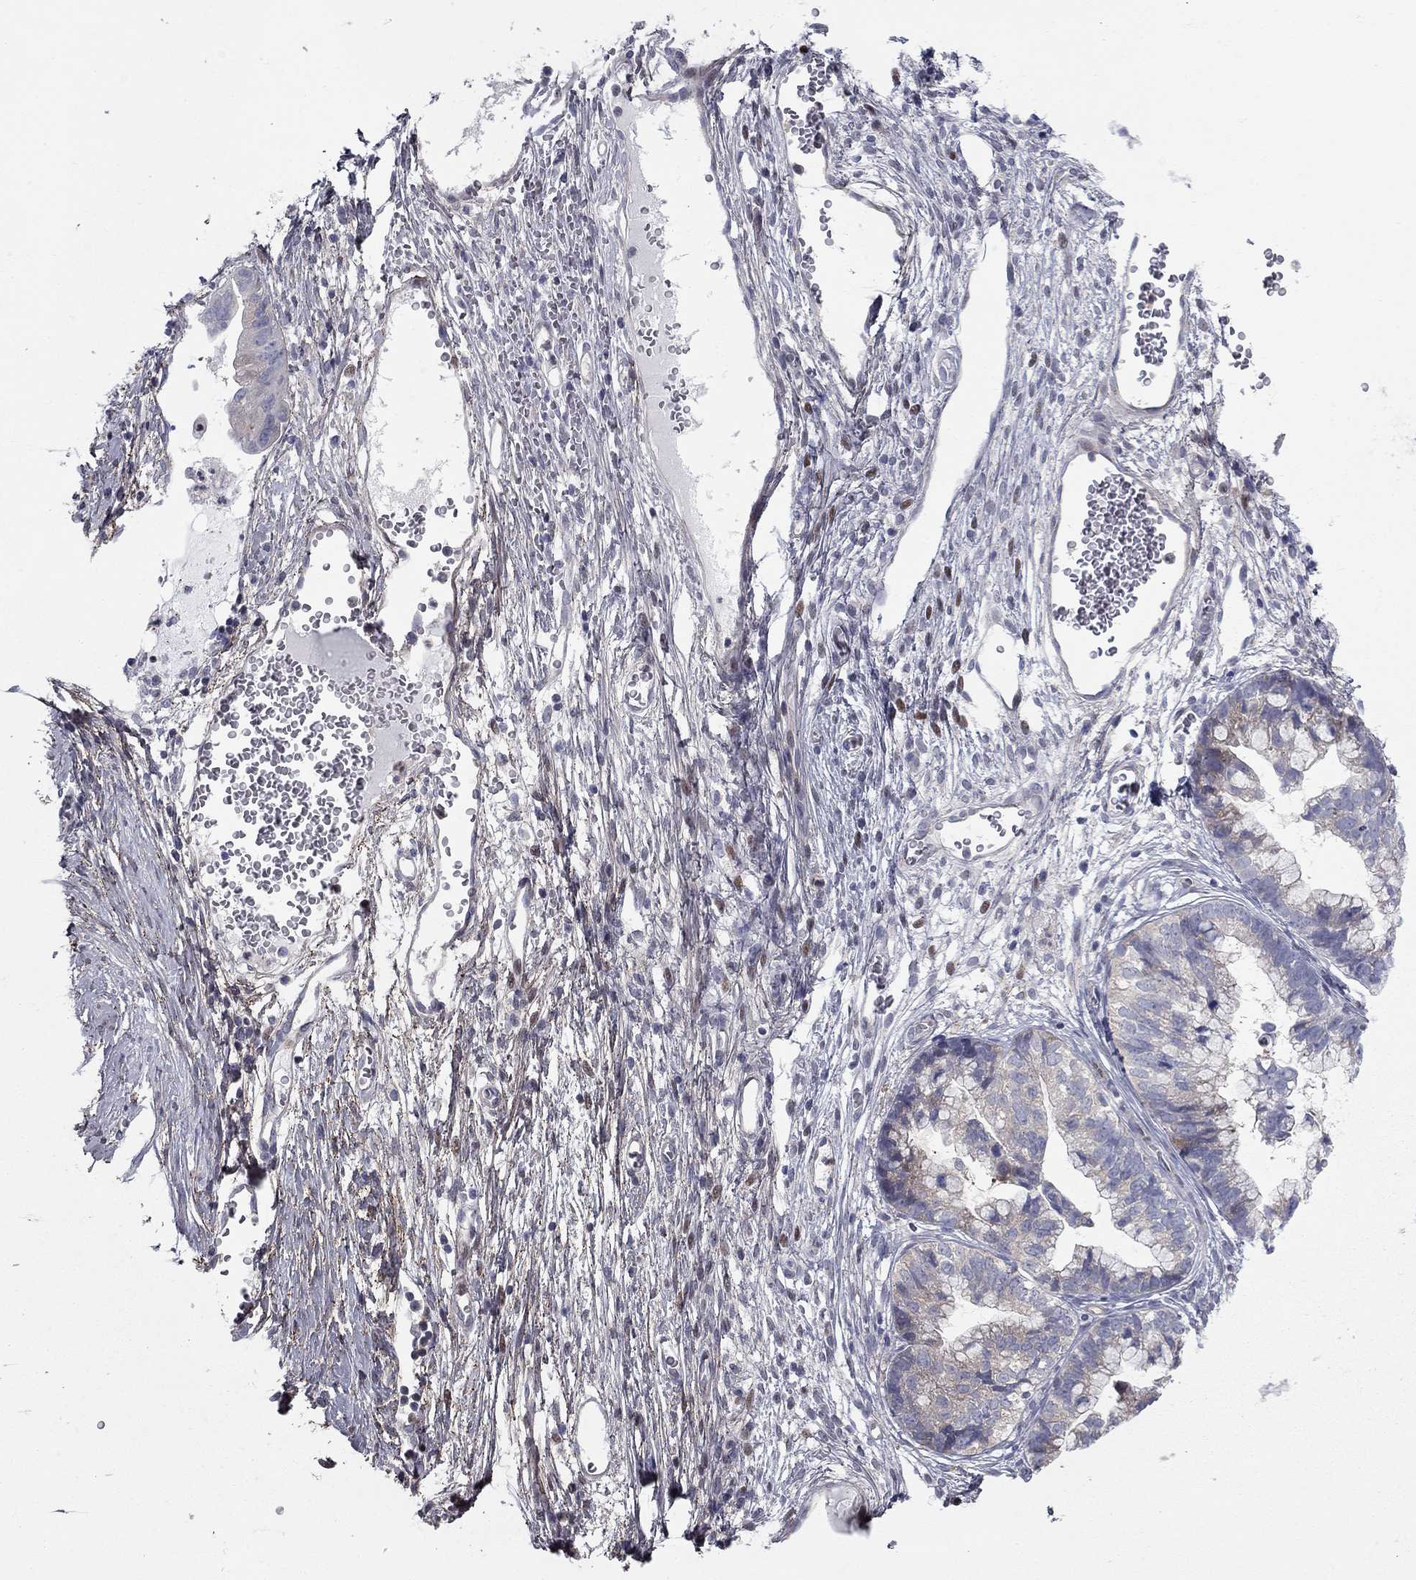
{"staining": {"intensity": "weak", "quantity": "<25%", "location": "cytoplasmic/membranous"}, "tissue": "cervical cancer", "cell_type": "Tumor cells", "image_type": "cancer", "snomed": [{"axis": "morphology", "description": "Adenocarcinoma, NOS"}, {"axis": "topography", "description": "Cervix"}], "caption": "DAB (3,3'-diaminobenzidine) immunohistochemical staining of human adenocarcinoma (cervical) displays no significant staining in tumor cells.", "gene": "DUSP7", "patient": {"sex": "female", "age": 44}}